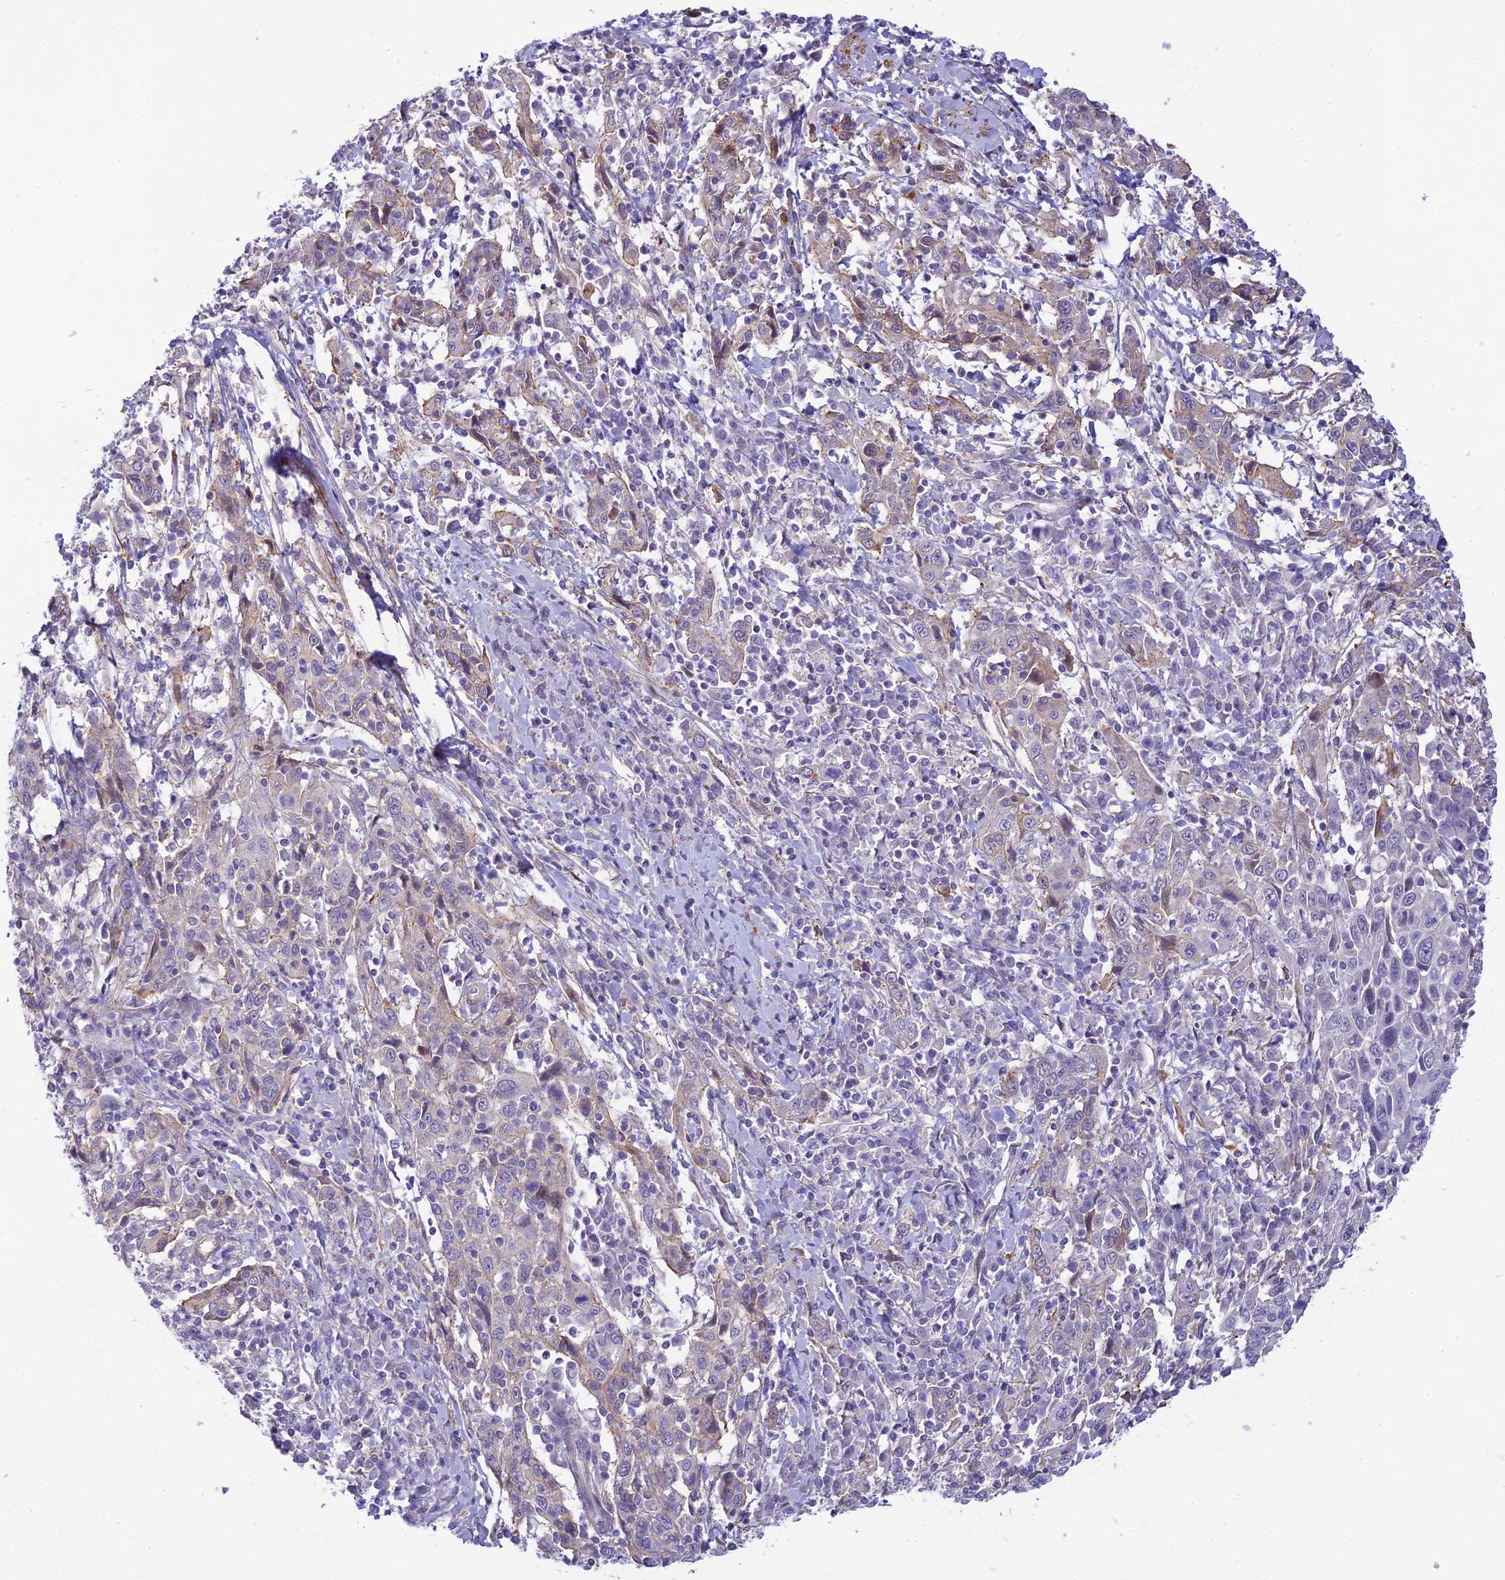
{"staining": {"intensity": "weak", "quantity": "<25%", "location": "cytoplasmic/membranous"}, "tissue": "cervical cancer", "cell_type": "Tumor cells", "image_type": "cancer", "snomed": [{"axis": "morphology", "description": "Squamous cell carcinoma, NOS"}, {"axis": "topography", "description": "Cervix"}], "caption": "DAB (3,3'-diaminobenzidine) immunohistochemical staining of cervical cancer reveals no significant staining in tumor cells.", "gene": "FBXW4", "patient": {"sex": "female", "age": 46}}